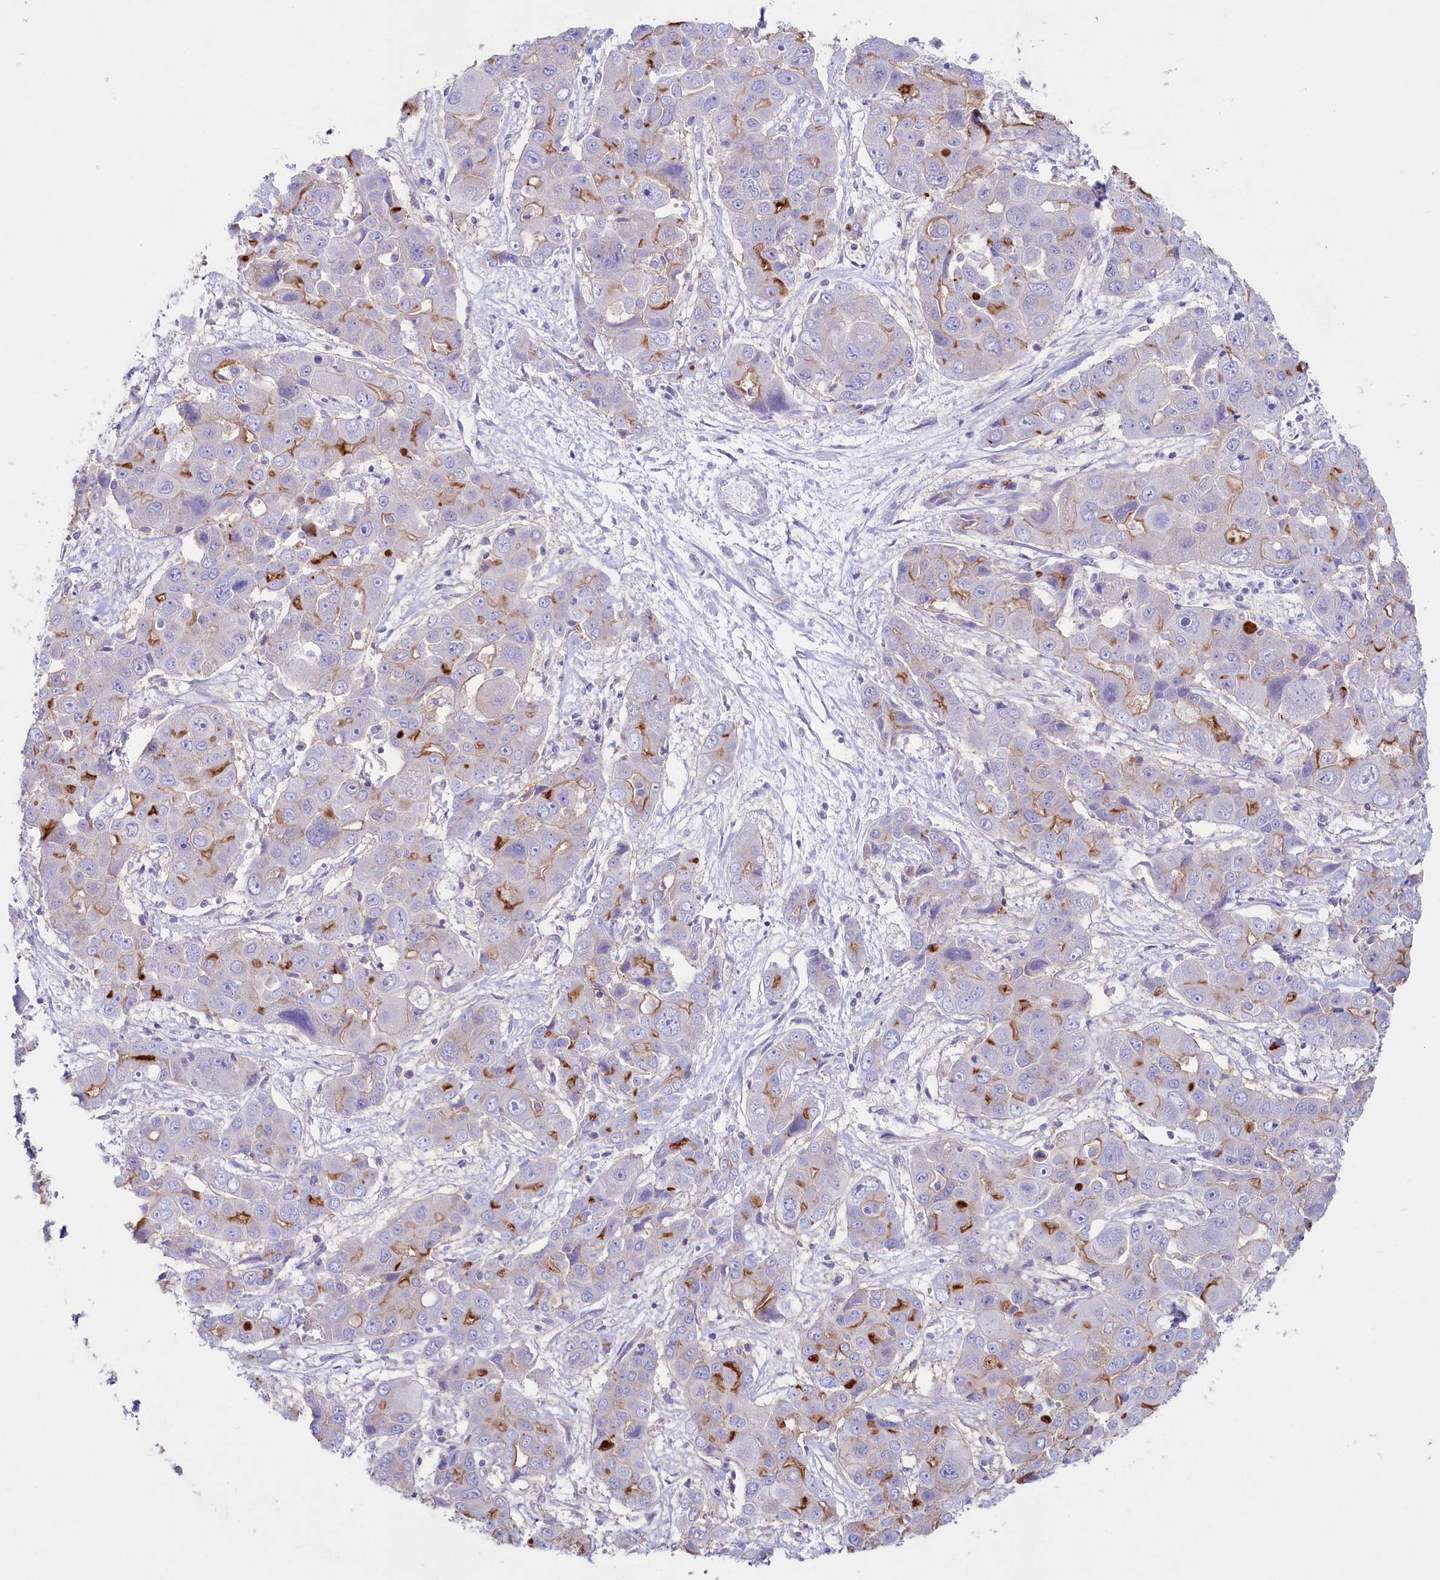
{"staining": {"intensity": "moderate", "quantity": "<25%", "location": "cytoplasmic/membranous"}, "tissue": "liver cancer", "cell_type": "Tumor cells", "image_type": "cancer", "snomed": [{"axis": "morphology", "description": "Cholangiocarcinoma"}, {"axis": "topography", "description": "Liver"}], "caption": "Tumor cells reveal low levels of moderate cytoplasmic/membranous expression in about <25% of cells in human cholangiocarcinoma (liver).", "gene": "VPS26B", "patient": {"sex": "male", "age": 67}}